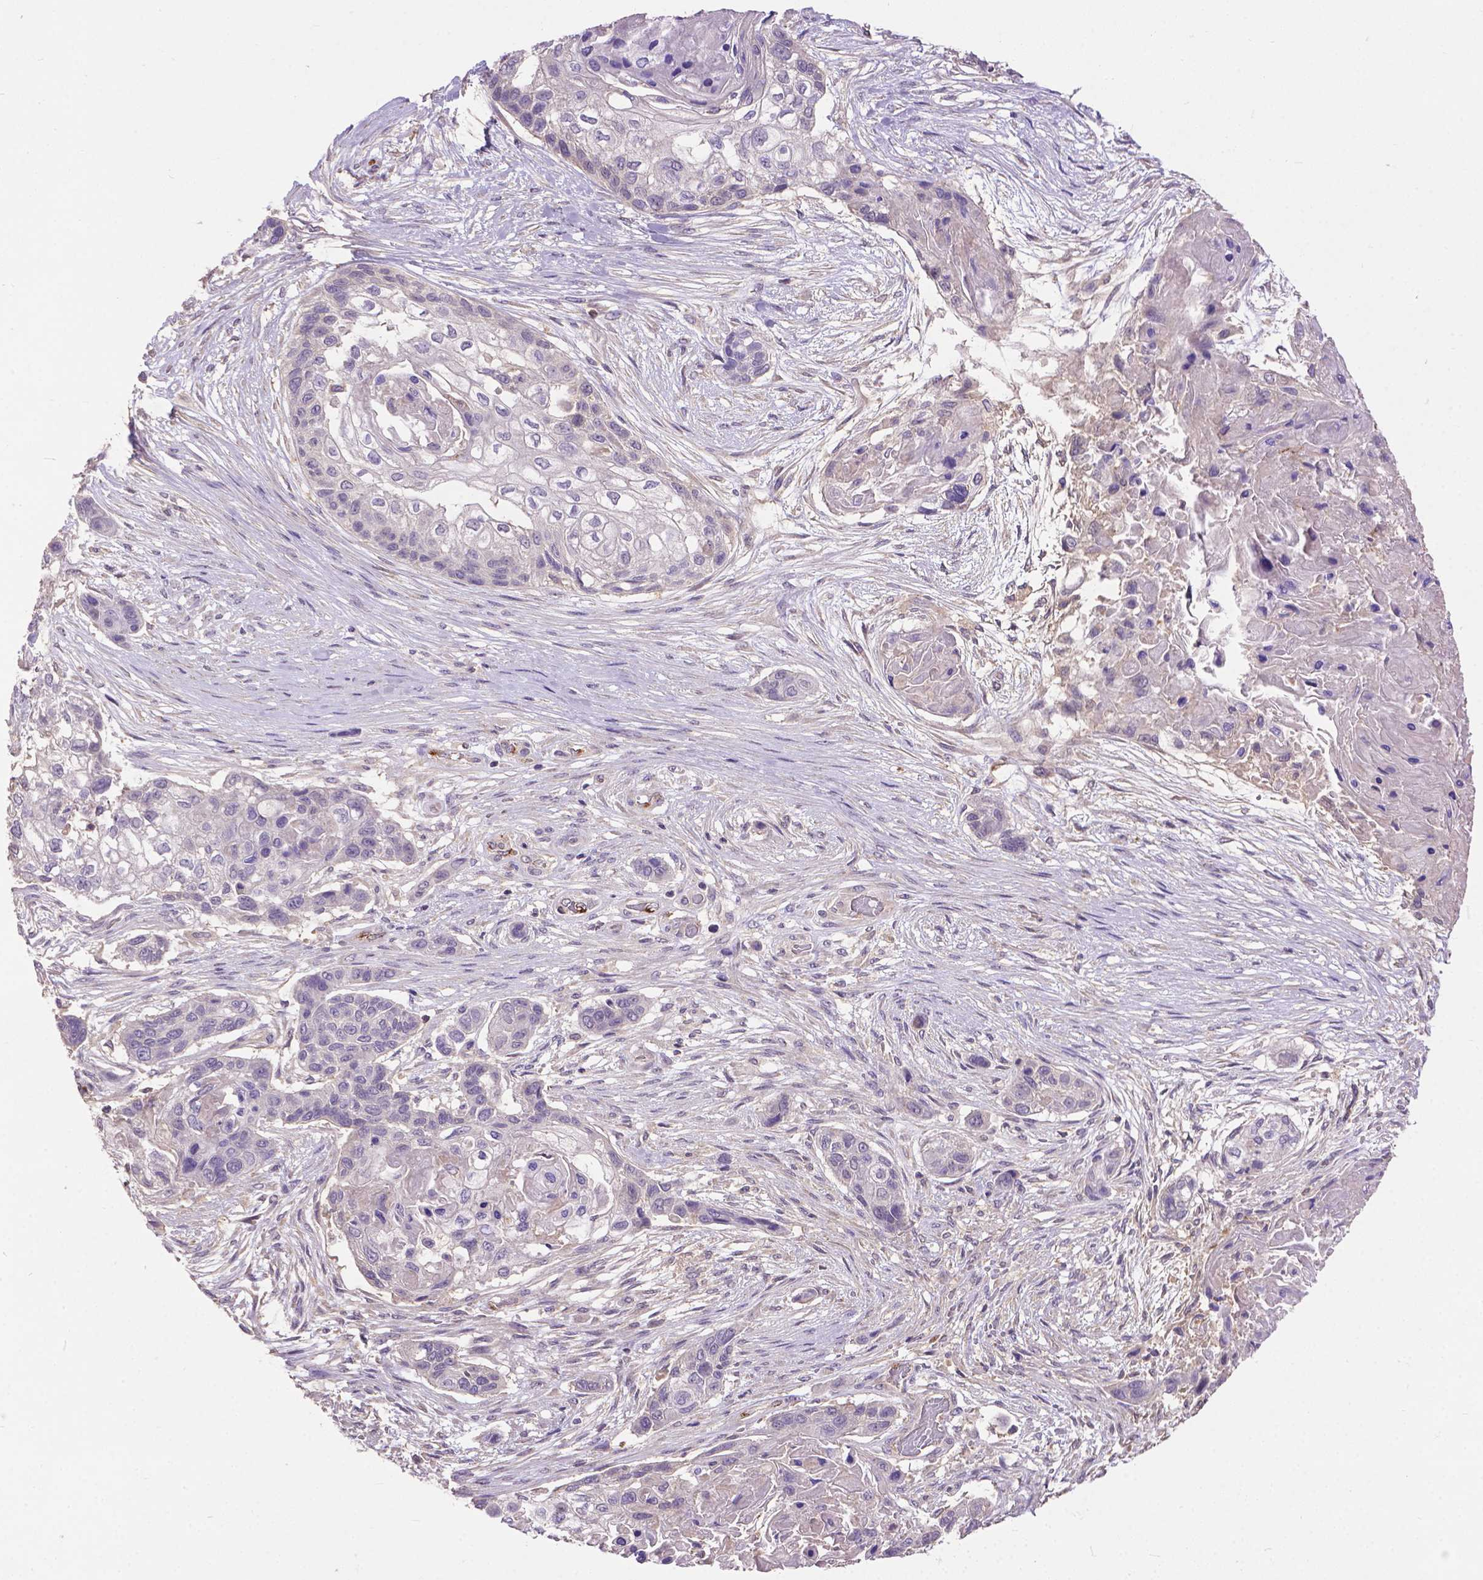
{"staining": {"intensity": "negative", "quantity": "none", "location": "none"}, "tissue": "lung cancer", "cell_type": "Tumor cells", "image_type": "cancer", "snomed": [{"axis": "morphology", "description": "Squamous cell carcinoma, NOS"}, {"axis": "topography", "description": "Lung"}], "caption": "There is no significant expression in tumor cells of squamous cell carcinoma (lung).", "gene": "ZNF337", "patient": {"sex": "male", "age": 69}}